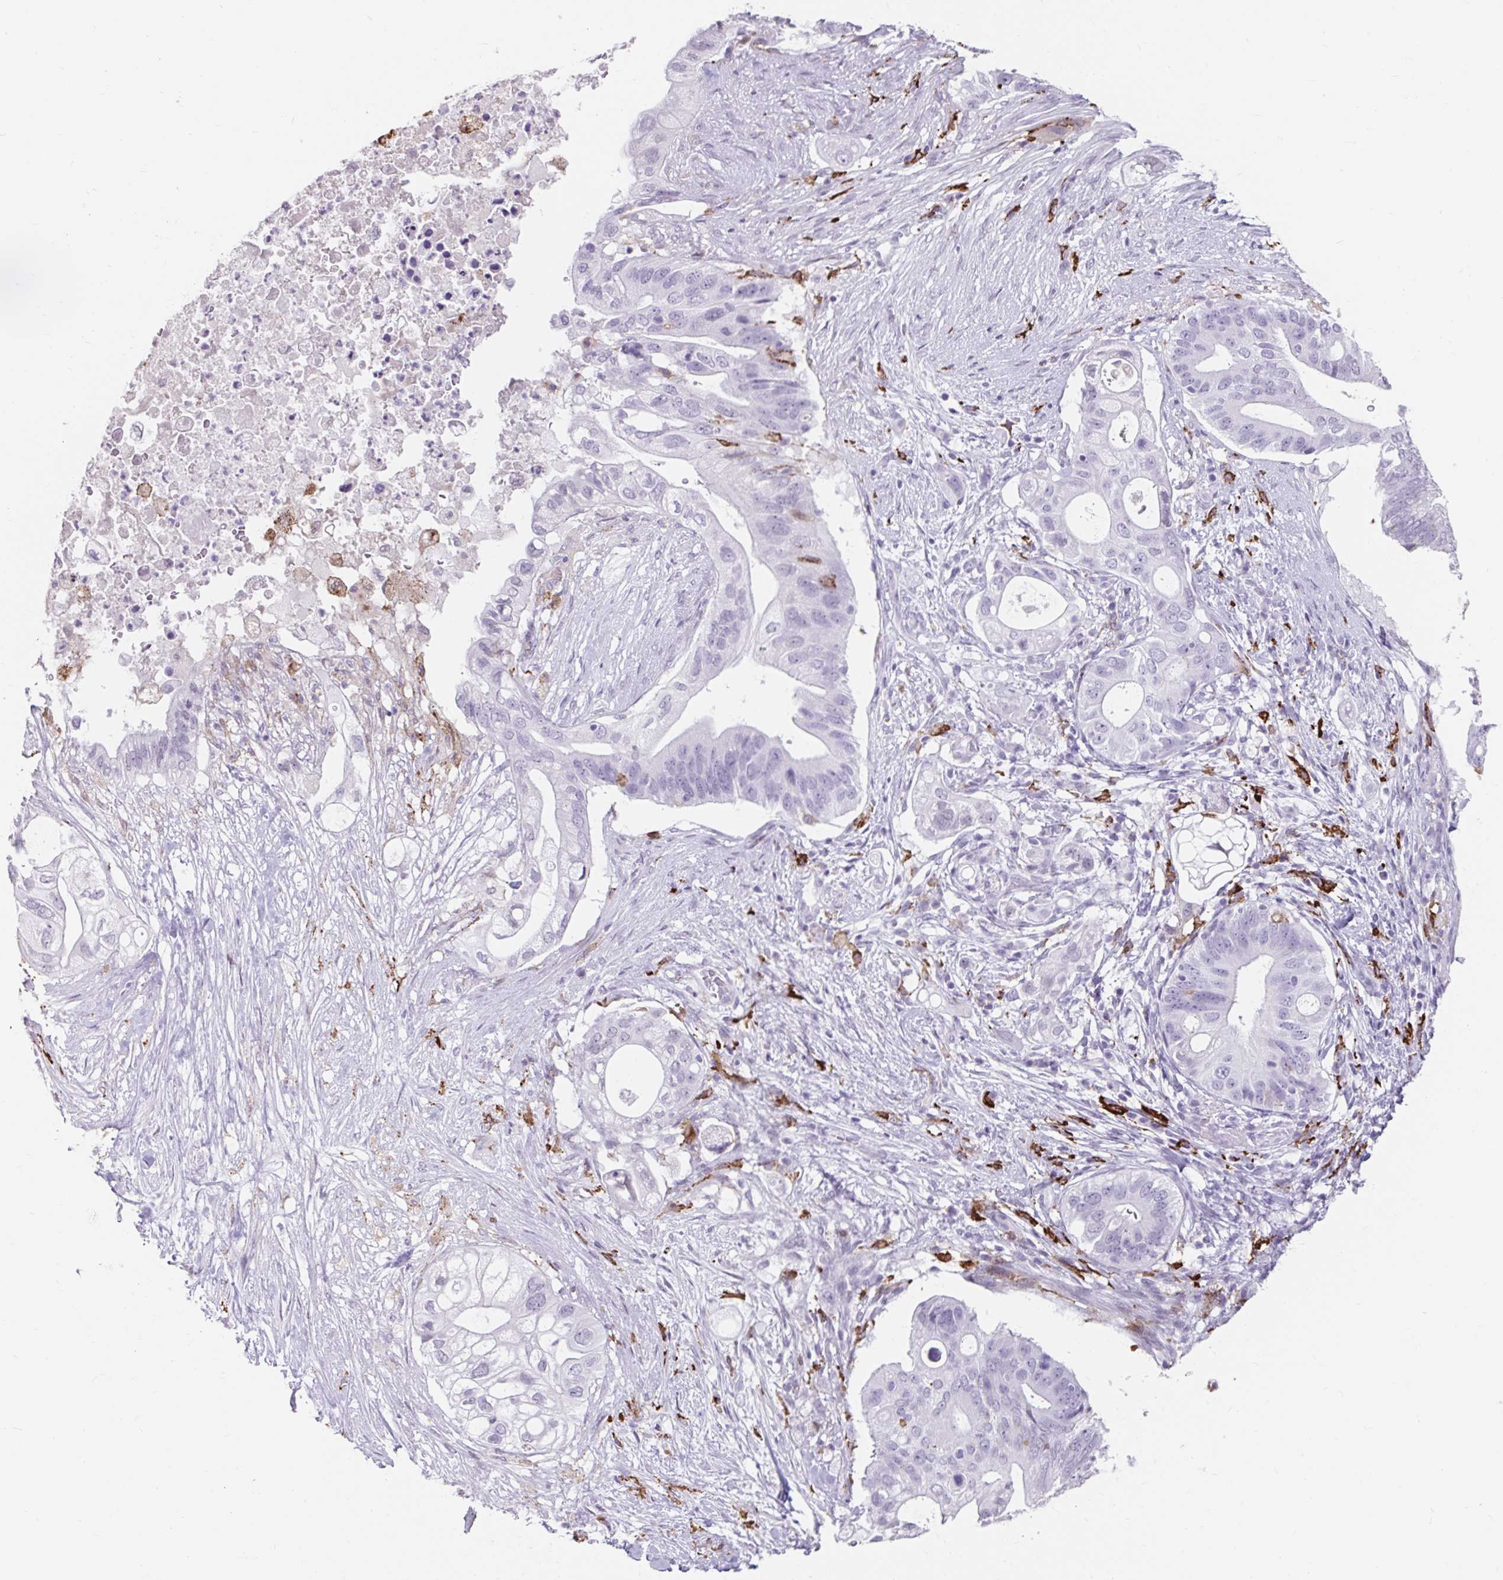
{"staining": {"intensity": "negative", "quantity": "none", "location": "none"}, "tissue": "pancreatic cancer", "cell_type": "Tumor cells", "image_type": "cancer", "snomed": [{"axis": "morphology", "description": "Adenocarcinoma, NOS"}, {"axis": "topography", "description": "Pancreas"}], "caption": "A high-resolution histopathology image shows IHC staining of pancreatic adenocarcinoma, which shows no significant expression in tumor cells.", "gene": "CD163", "patient": {"sex": "female", "age": 72}}